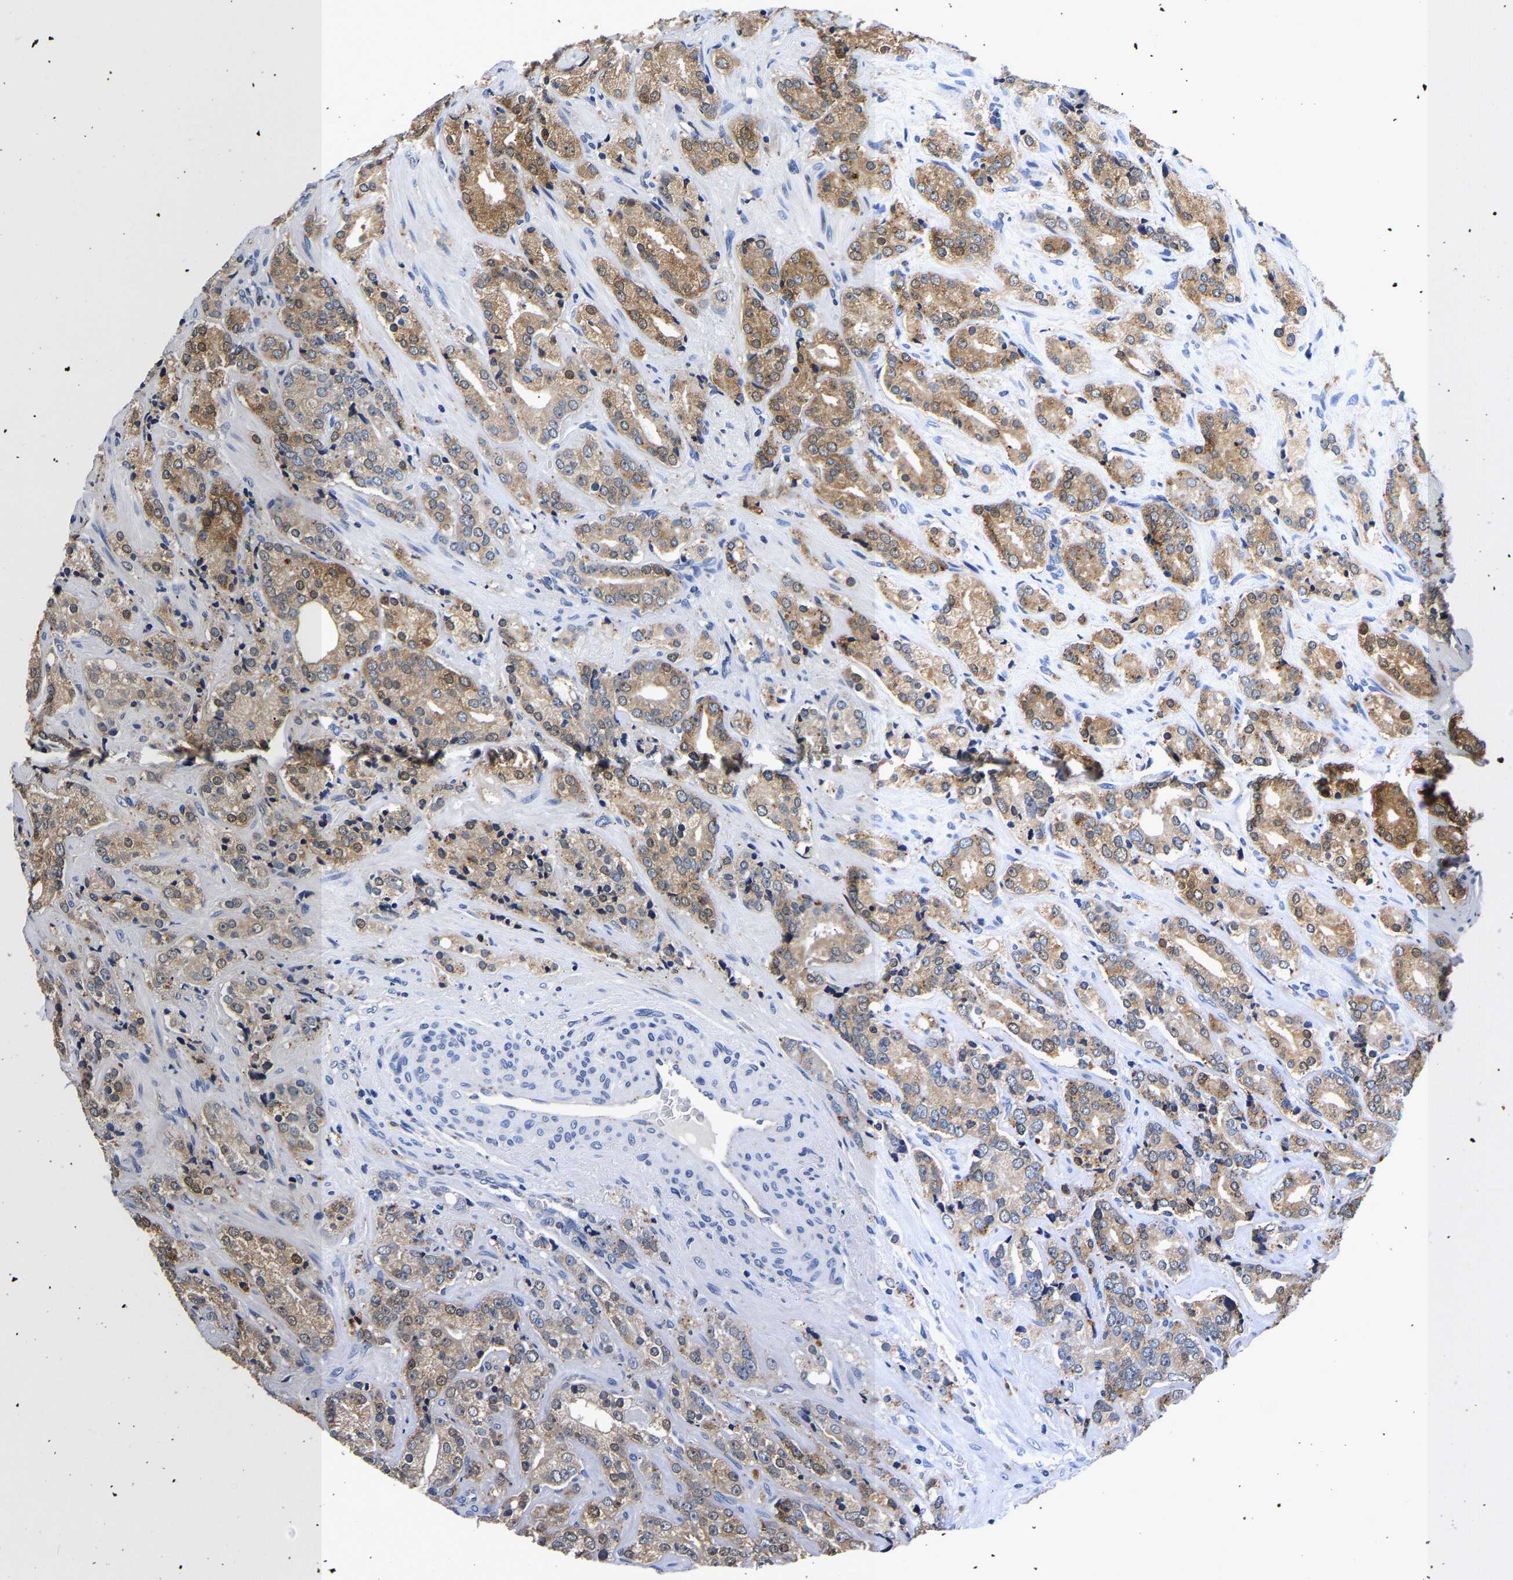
{"staining": {"intensity": "moderate", "quantity": ">75%", "location": "cytoplasmic/membranous"}, "tissue": "prostate cancer", "cell_type": "Tumor cells", "image_type": "cancer", "snomed": [{"axis": "morphology", "description": "Adenocarcinoma, High grade"}, {"axis": "topography", "description": "Prostate"}], "caption": "A micrograph showing moderate cytoplasmic/membranous positivity in about >75% of tumor cells in prostate cancer, as visualized by brown immunohistochemical staining.", "gene": "GRN", "patient": {"sex": "male", "age": 71}}